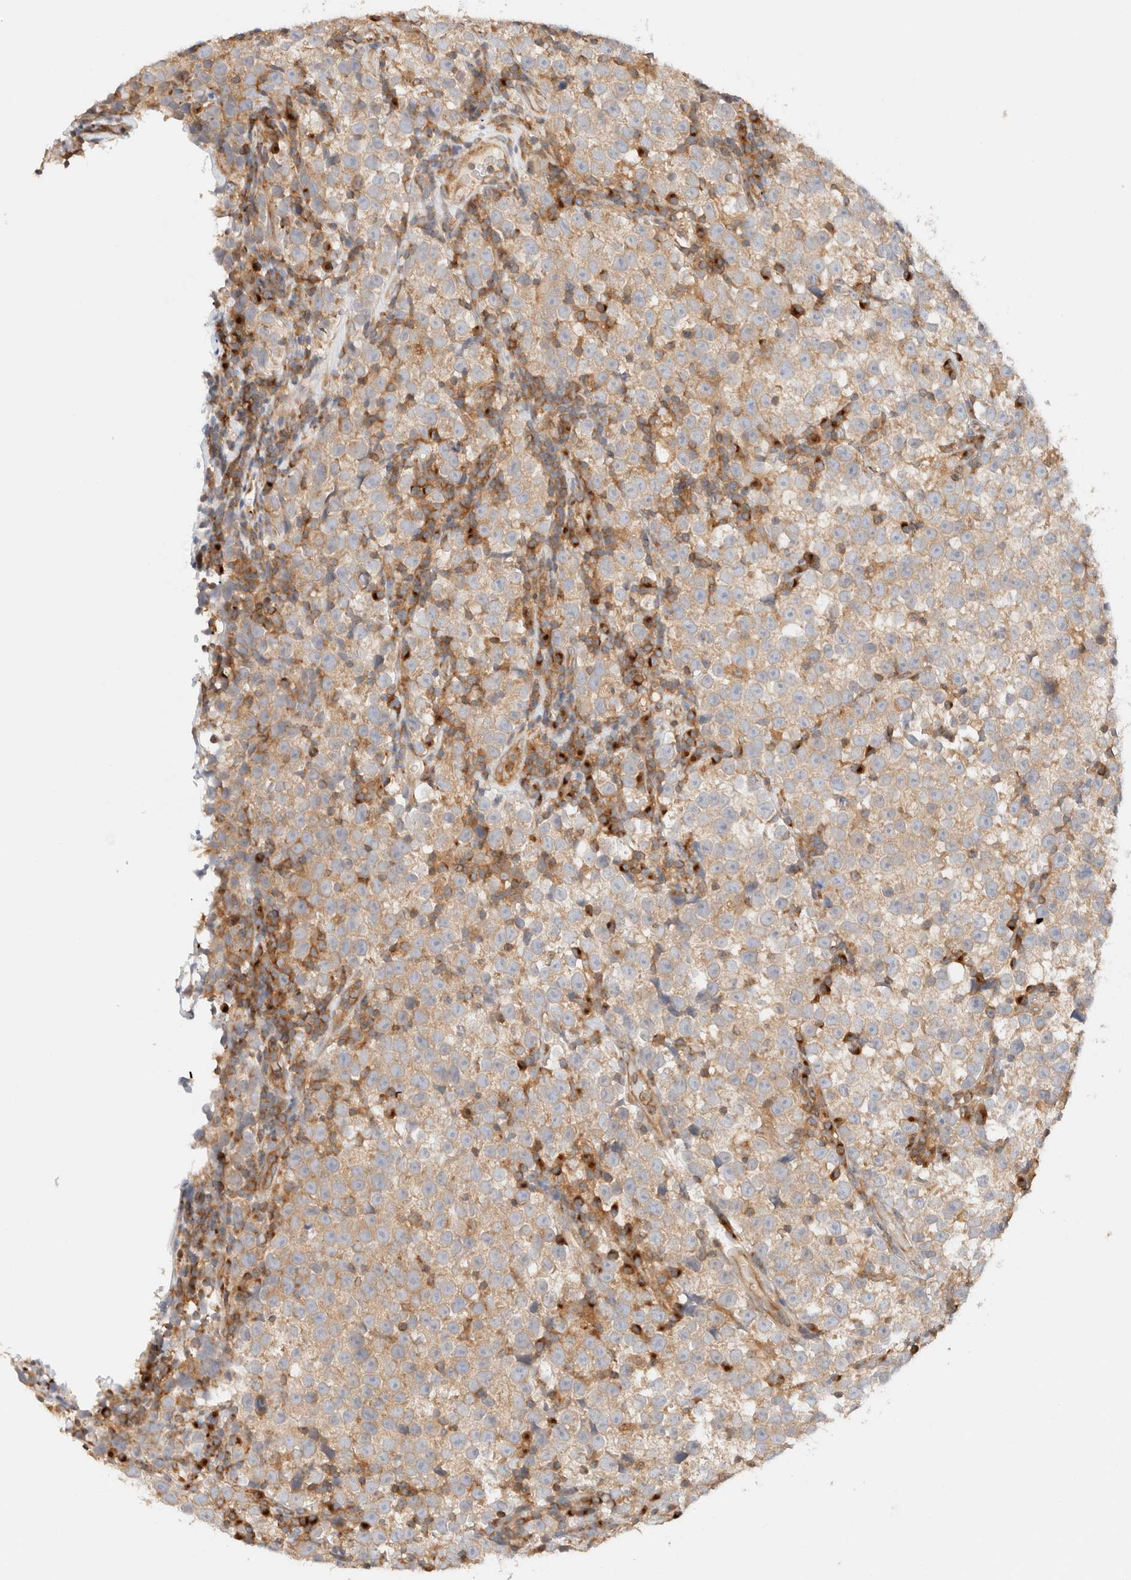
{"staining": {"intensity": "weak", "quantity": ">75%", "location": "cytoplasmic/membranous"}, "tissue": "testis cancer", "cell_type": "Tumor cells", "image_type": "cancer", "snomed": [{"axis": "morphology", "description": "Normal tissue, NOS"}, {"axis": "morphology", "description": "Seminoma, NOS"}, {"axis": "topography", "description": "Testis"}], "caption": "The immunohistochemical stain labels weak cytoplasmic/membranous staining in tumor cells of testis cancer tissue. The staining was performed using DAB (3,3'-diaminobenzidine) to visualize the protein expression in brown, while the nuclei were stained in blue with hematoxylin (Magnification: 20x).", "gene": "RABEP1", "patient": {"sex": "male", "age": 43}}